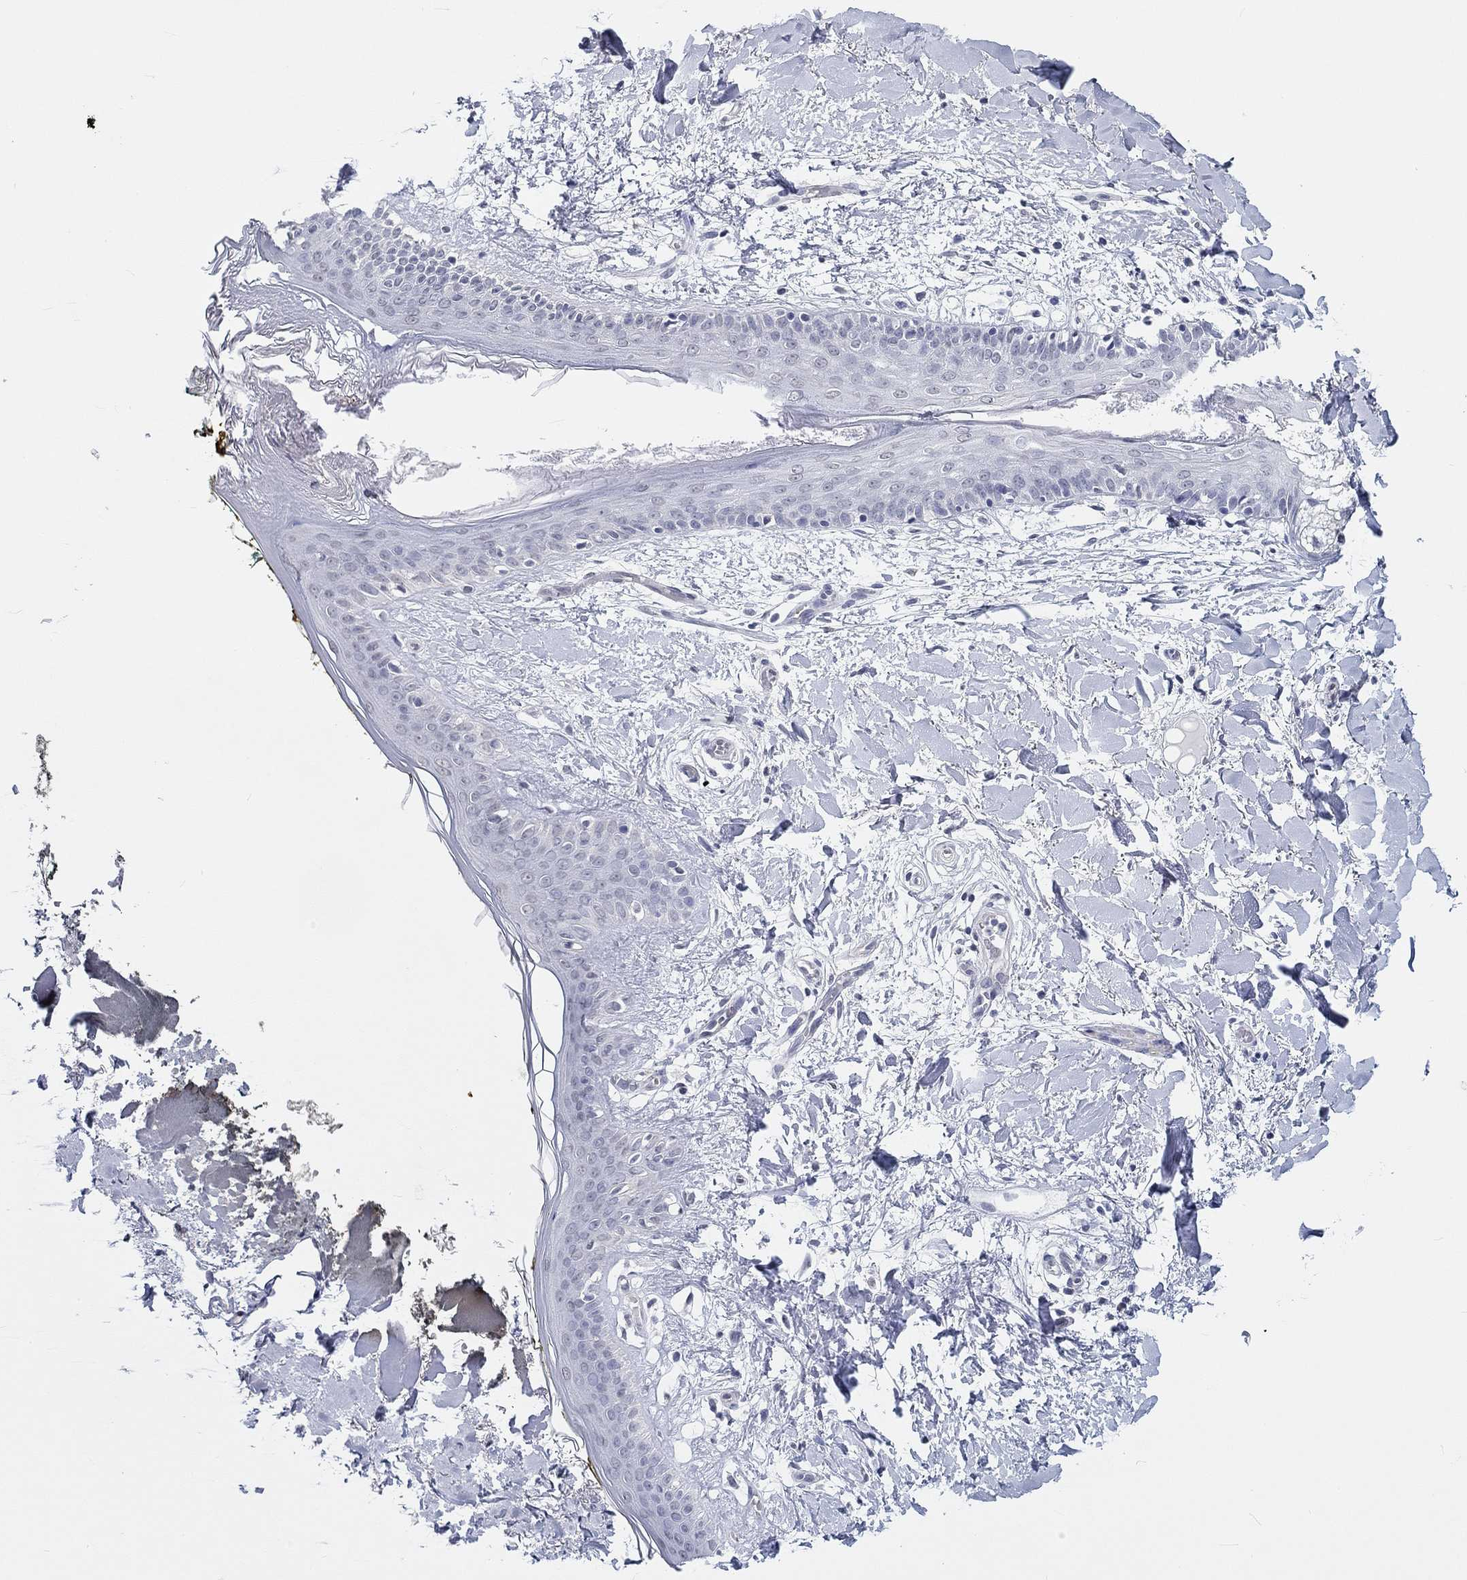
{"staining": {"intensity": "negative", "quantity": "none", "location": "none"}, "tissue": "skin", "cell_type": "Fibroblasts", "image_type": "normal", "snomed": [{"axis": "morphology", "description": "Normal tissue, NOS"}, {"axis": "topography", "description": "Skin"}], "caption": "This is an immunohistochemistry photomicrograph of benign skin. There is no expression in fibroblasts.", "gene": "CRYGD", "patient": {"sex": "female", "age": 34}}